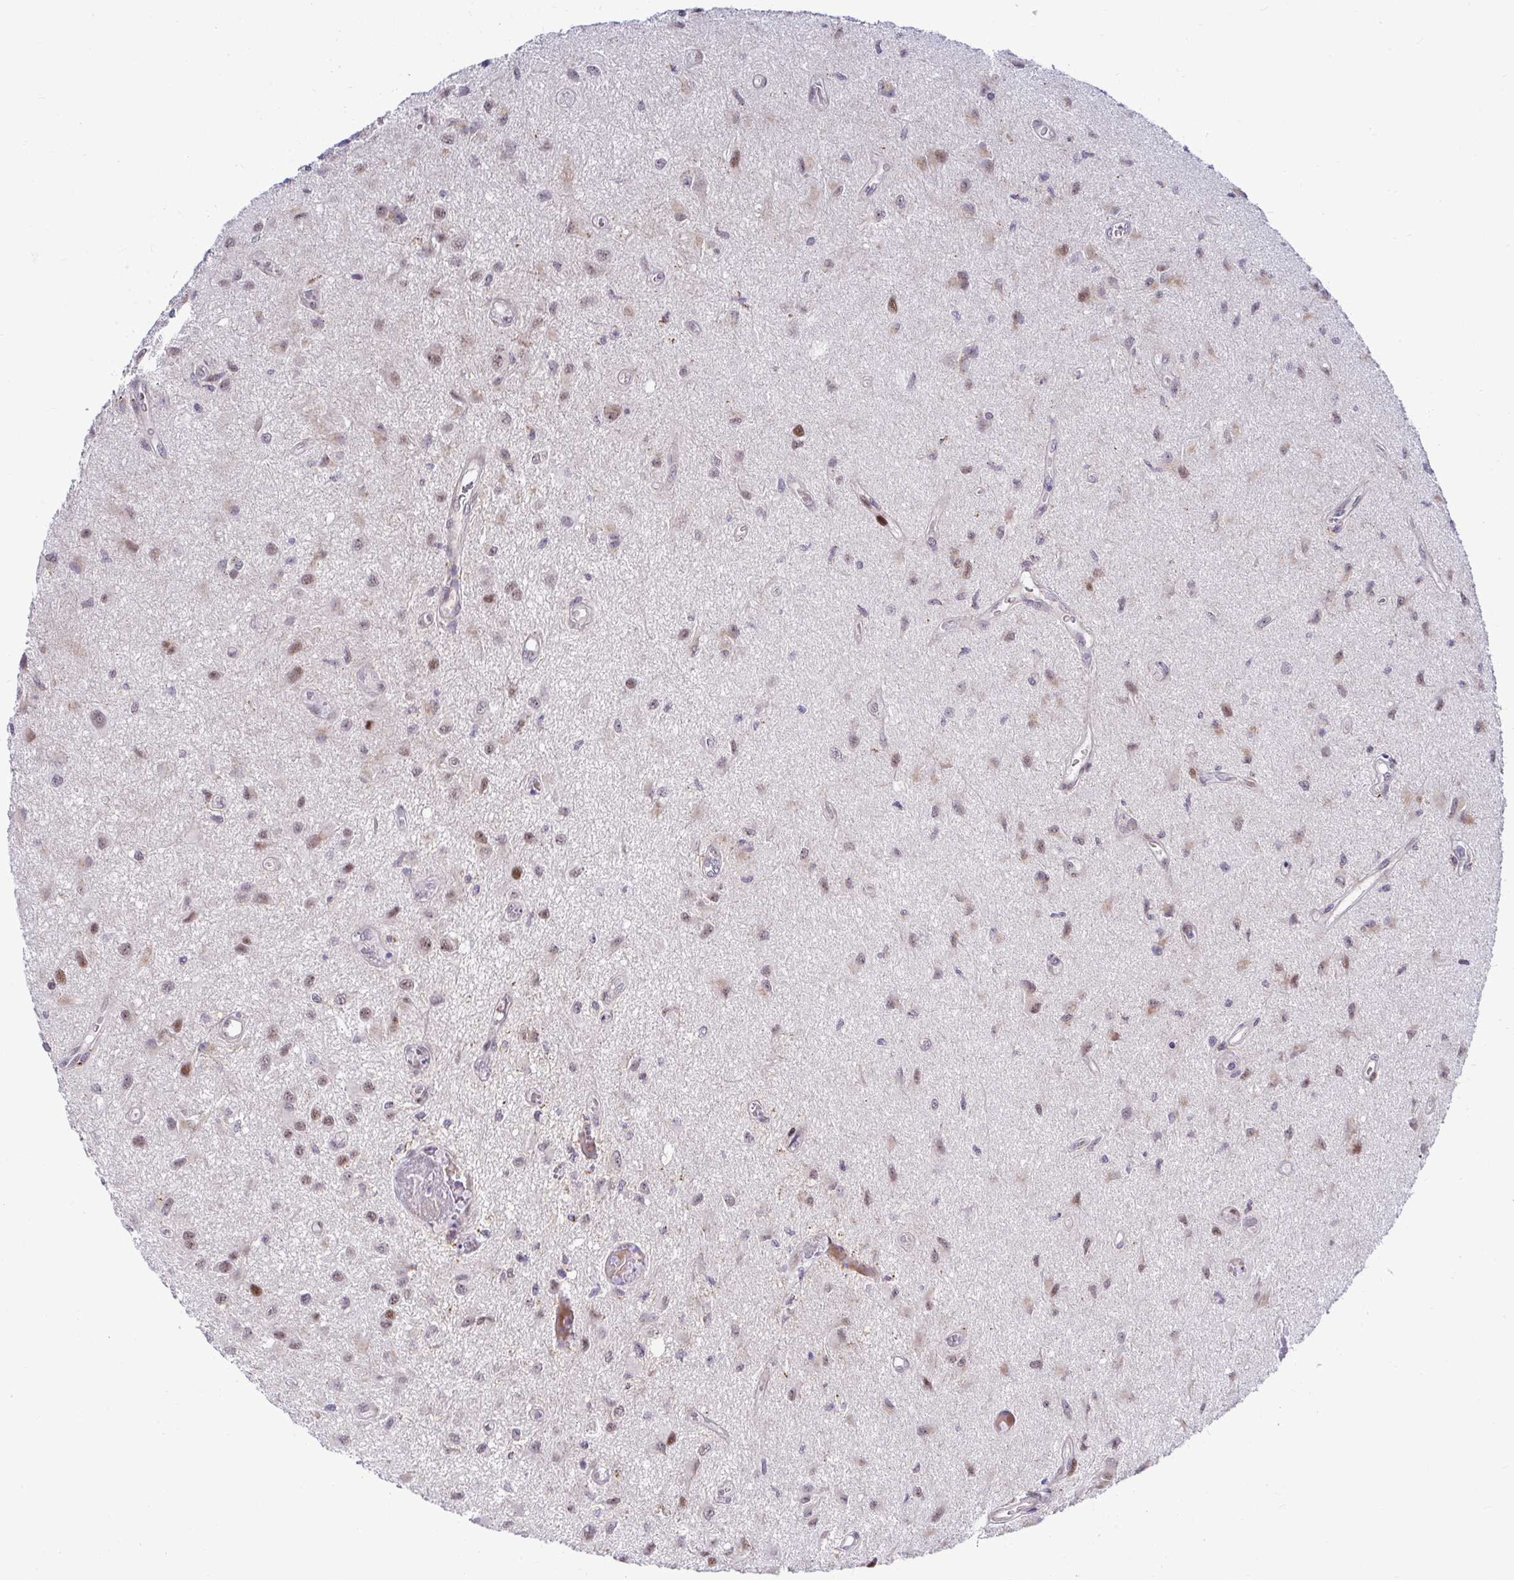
{"staining": {"intensity": "weak", "quantity": "25%-75%", "location": "nuclear"}, "tissue": "glioma", "cell_type": "Tumor cells", "image_type": "cancer", "snomed": [{"axis": "morphology", "description": "Glioma, malignant, High grade"}, {"axis": "topography", "description": "Brain"}], "caption": "Immunohistochemistry (DAB (3,3'-diaminobenzidine)) staining of high-grade glioma (malignant) reveals weak nuclear protein positivity in approximately 25%-75% of tumor cells.", "gene": "DZIP1", "patient": {"sex": "male", "age": 67}}